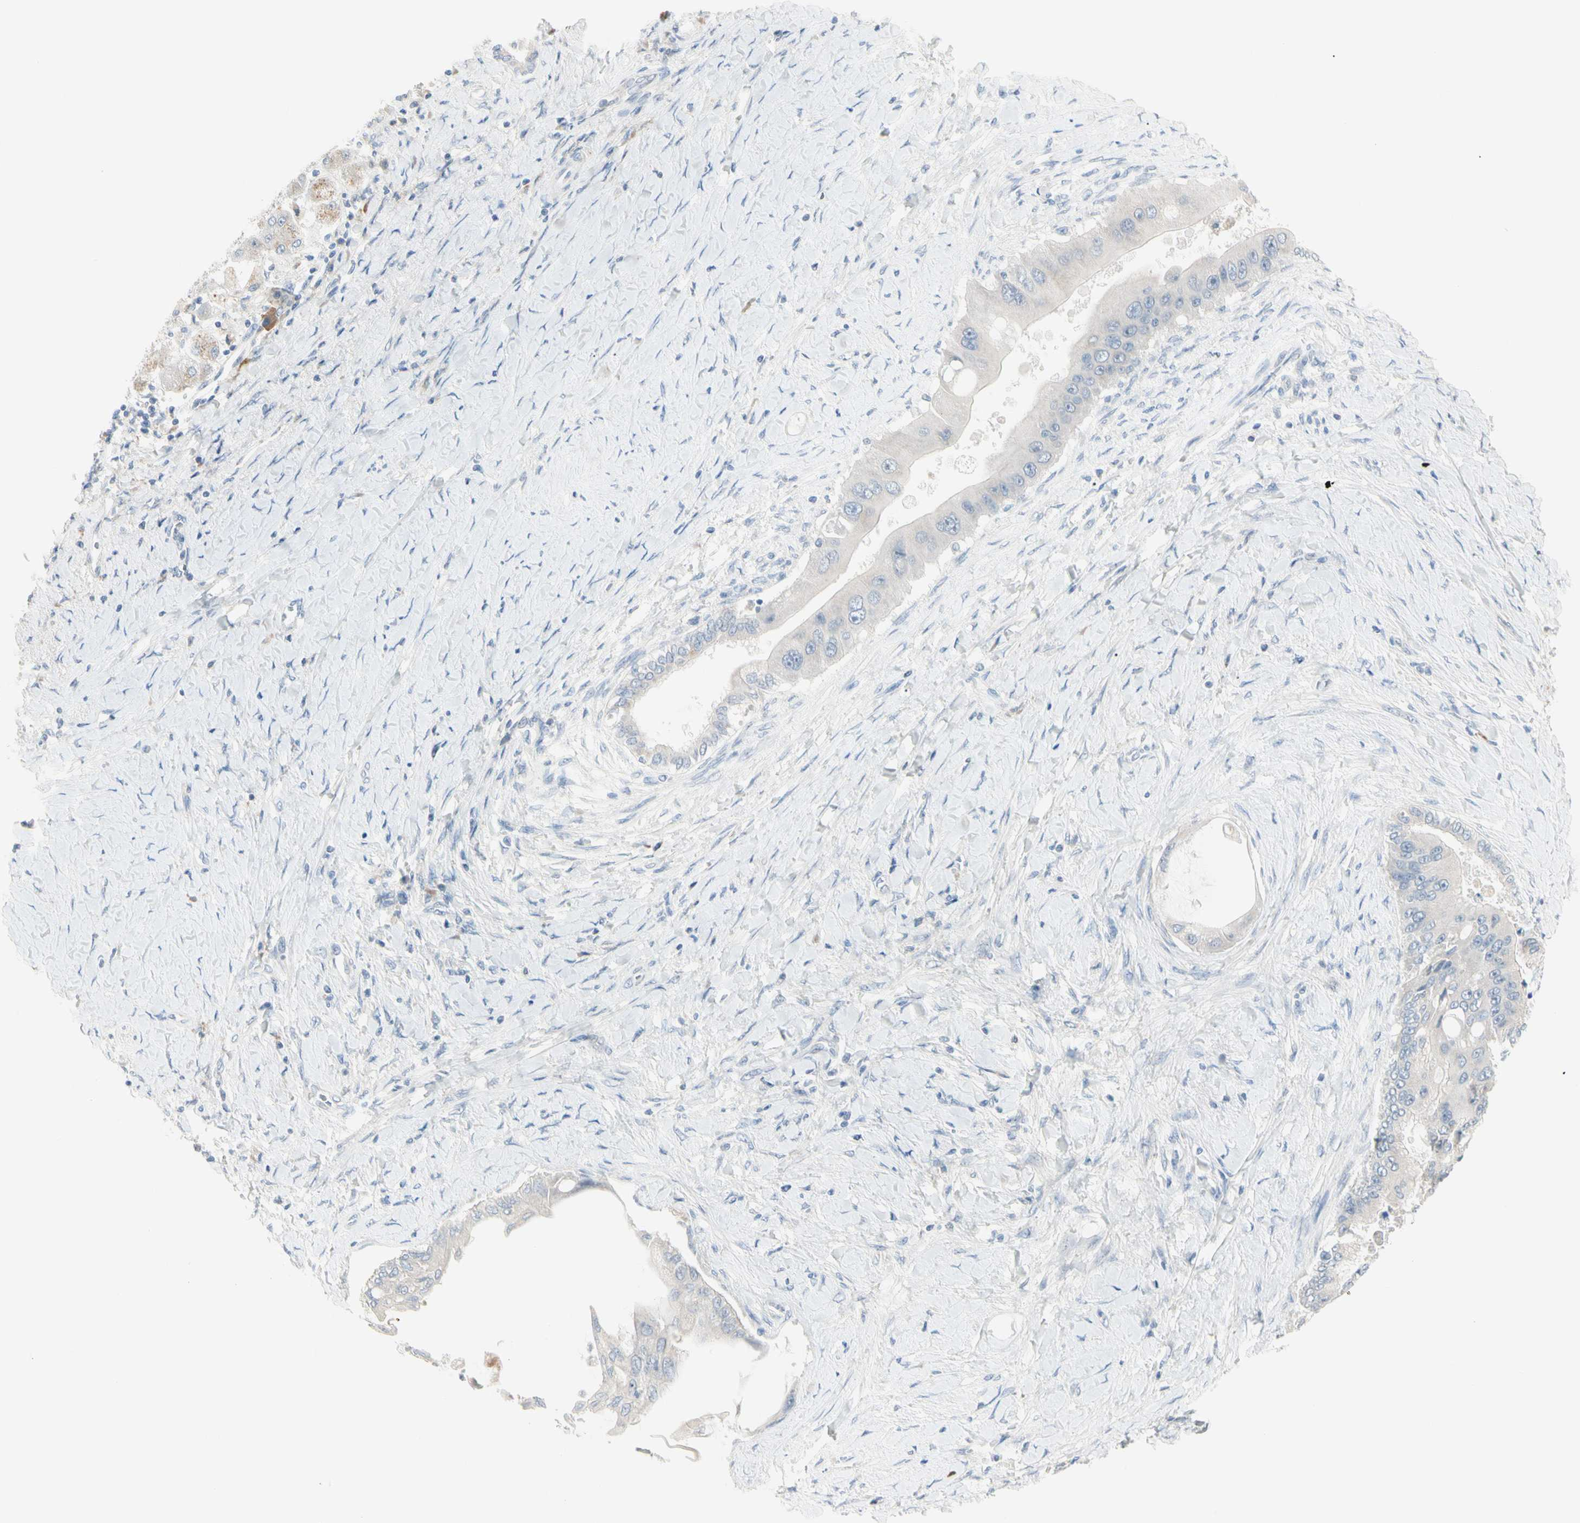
{"staining": {"intensity": "negative", "quantity": "none", "location": "none"}, "tissue": "liver cancer", "cell_type": "Tumor cells", "image_type": "cancer", "snomed": [{"axis": "morphology", "description": "Normal tissue, NOS"}, {"axis": "morphology", "description": "Cholangiocarcinoma"}, {"axis": "topography", "description": "Liver"}, {"axis": "topography", "description": "Peripheral nerve tissue"}], "caption": "Liver cancer (cholangiocarcinoma) was stained to show a protein in brown. There is no significant expression in tumor cells.", "gene": "ALDH18A1", "patient": {"sex": "male", "age": 50}}